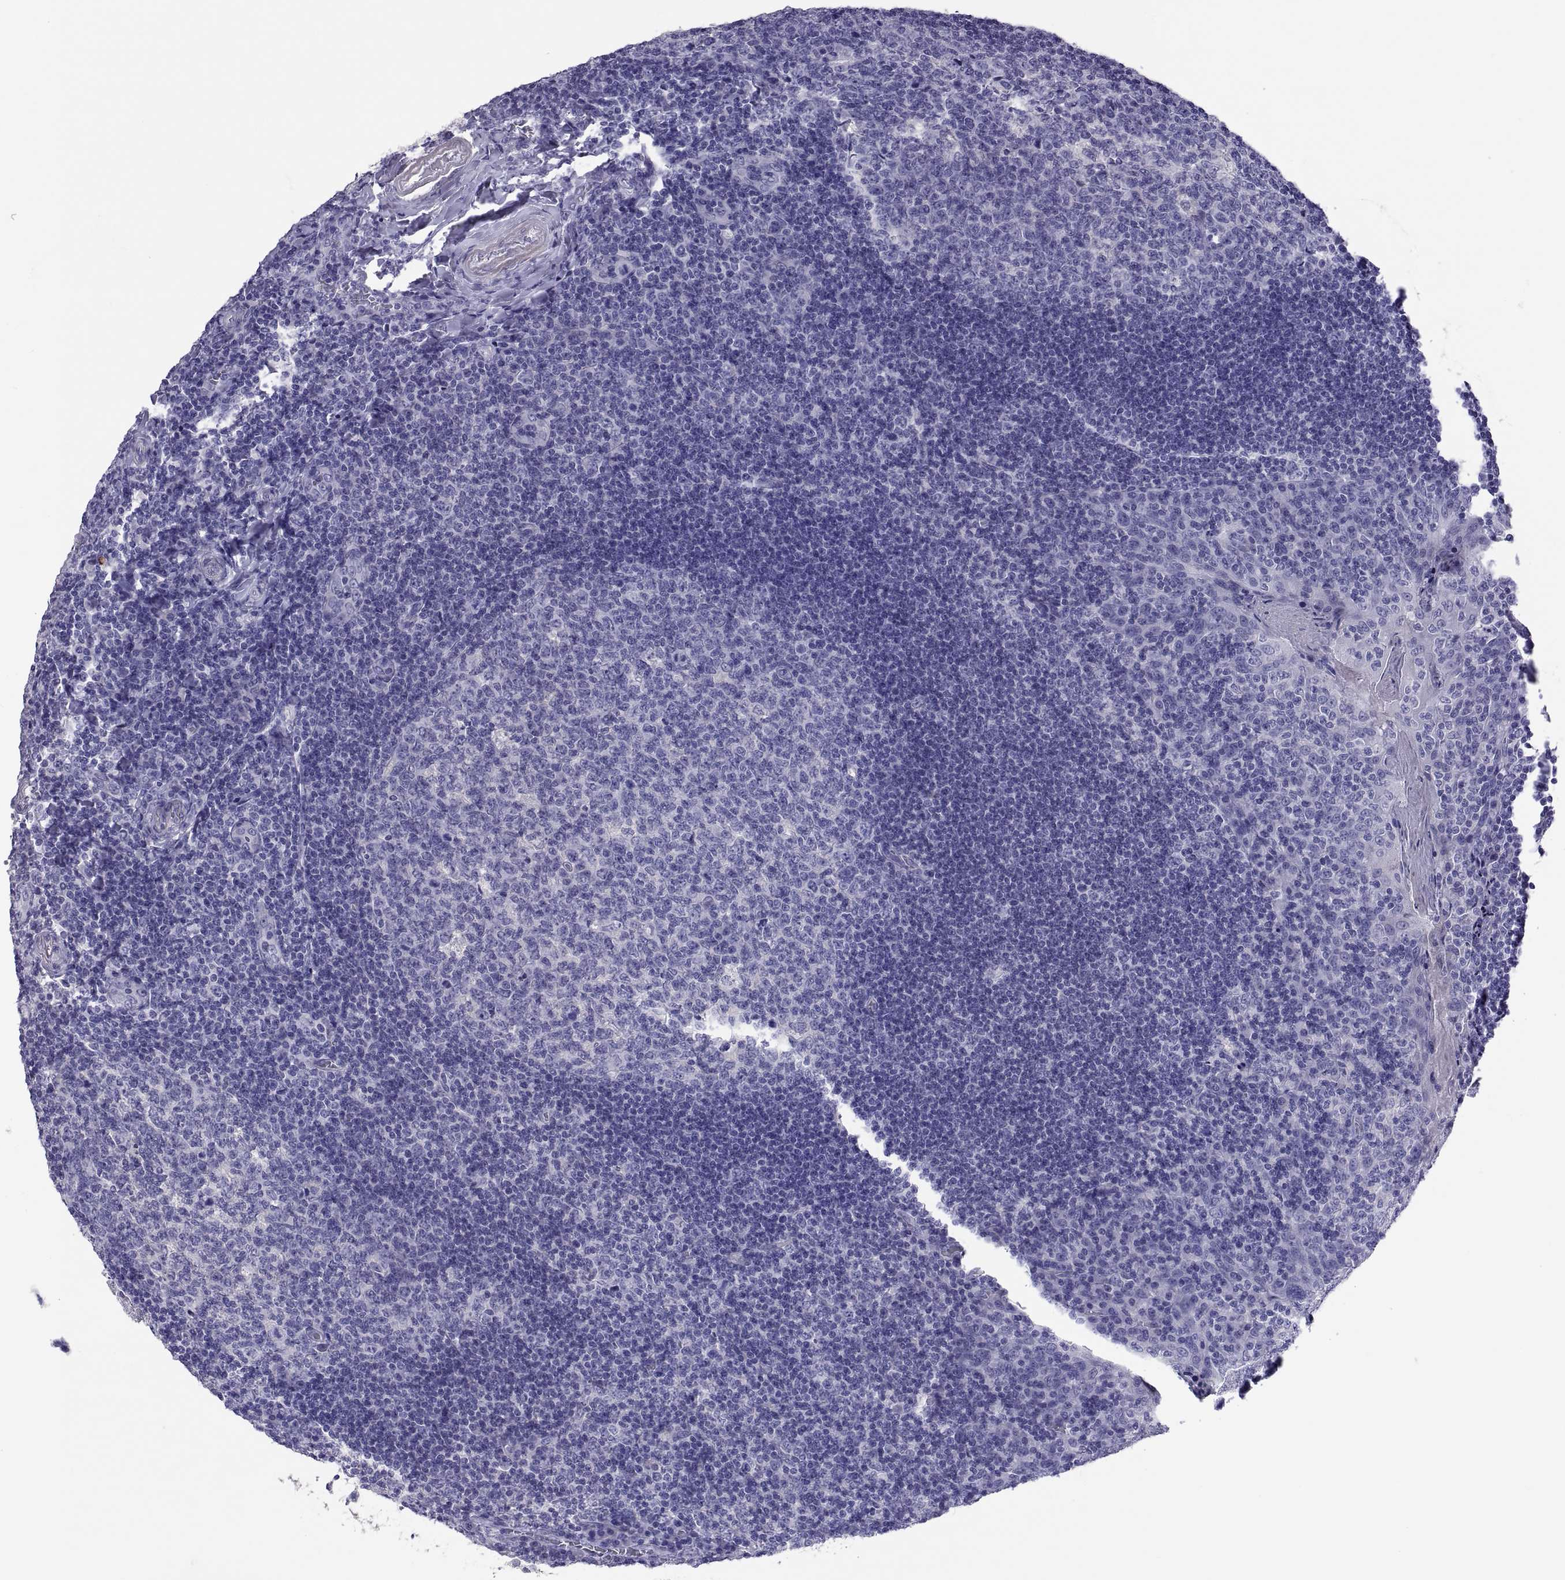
{"staining": {"intensity": "negative", "quantity": "none", "location": "none"}, "tissue": "tonsil", "cell_type": "Germinal center cells", "image_type": "normal", "snomed": [{"axis": "morphology", "description": "Normal tissue, NOS"}, {"axis": "topography", "description": "Tonsil"}], "caption": "This is an immunohistochemistry (IHC) photomicrograph of normal tonsil. There is no staining in germinal center cells.", "gene": "BSPH1", "patient": {"sex": "male", "age": 17}}